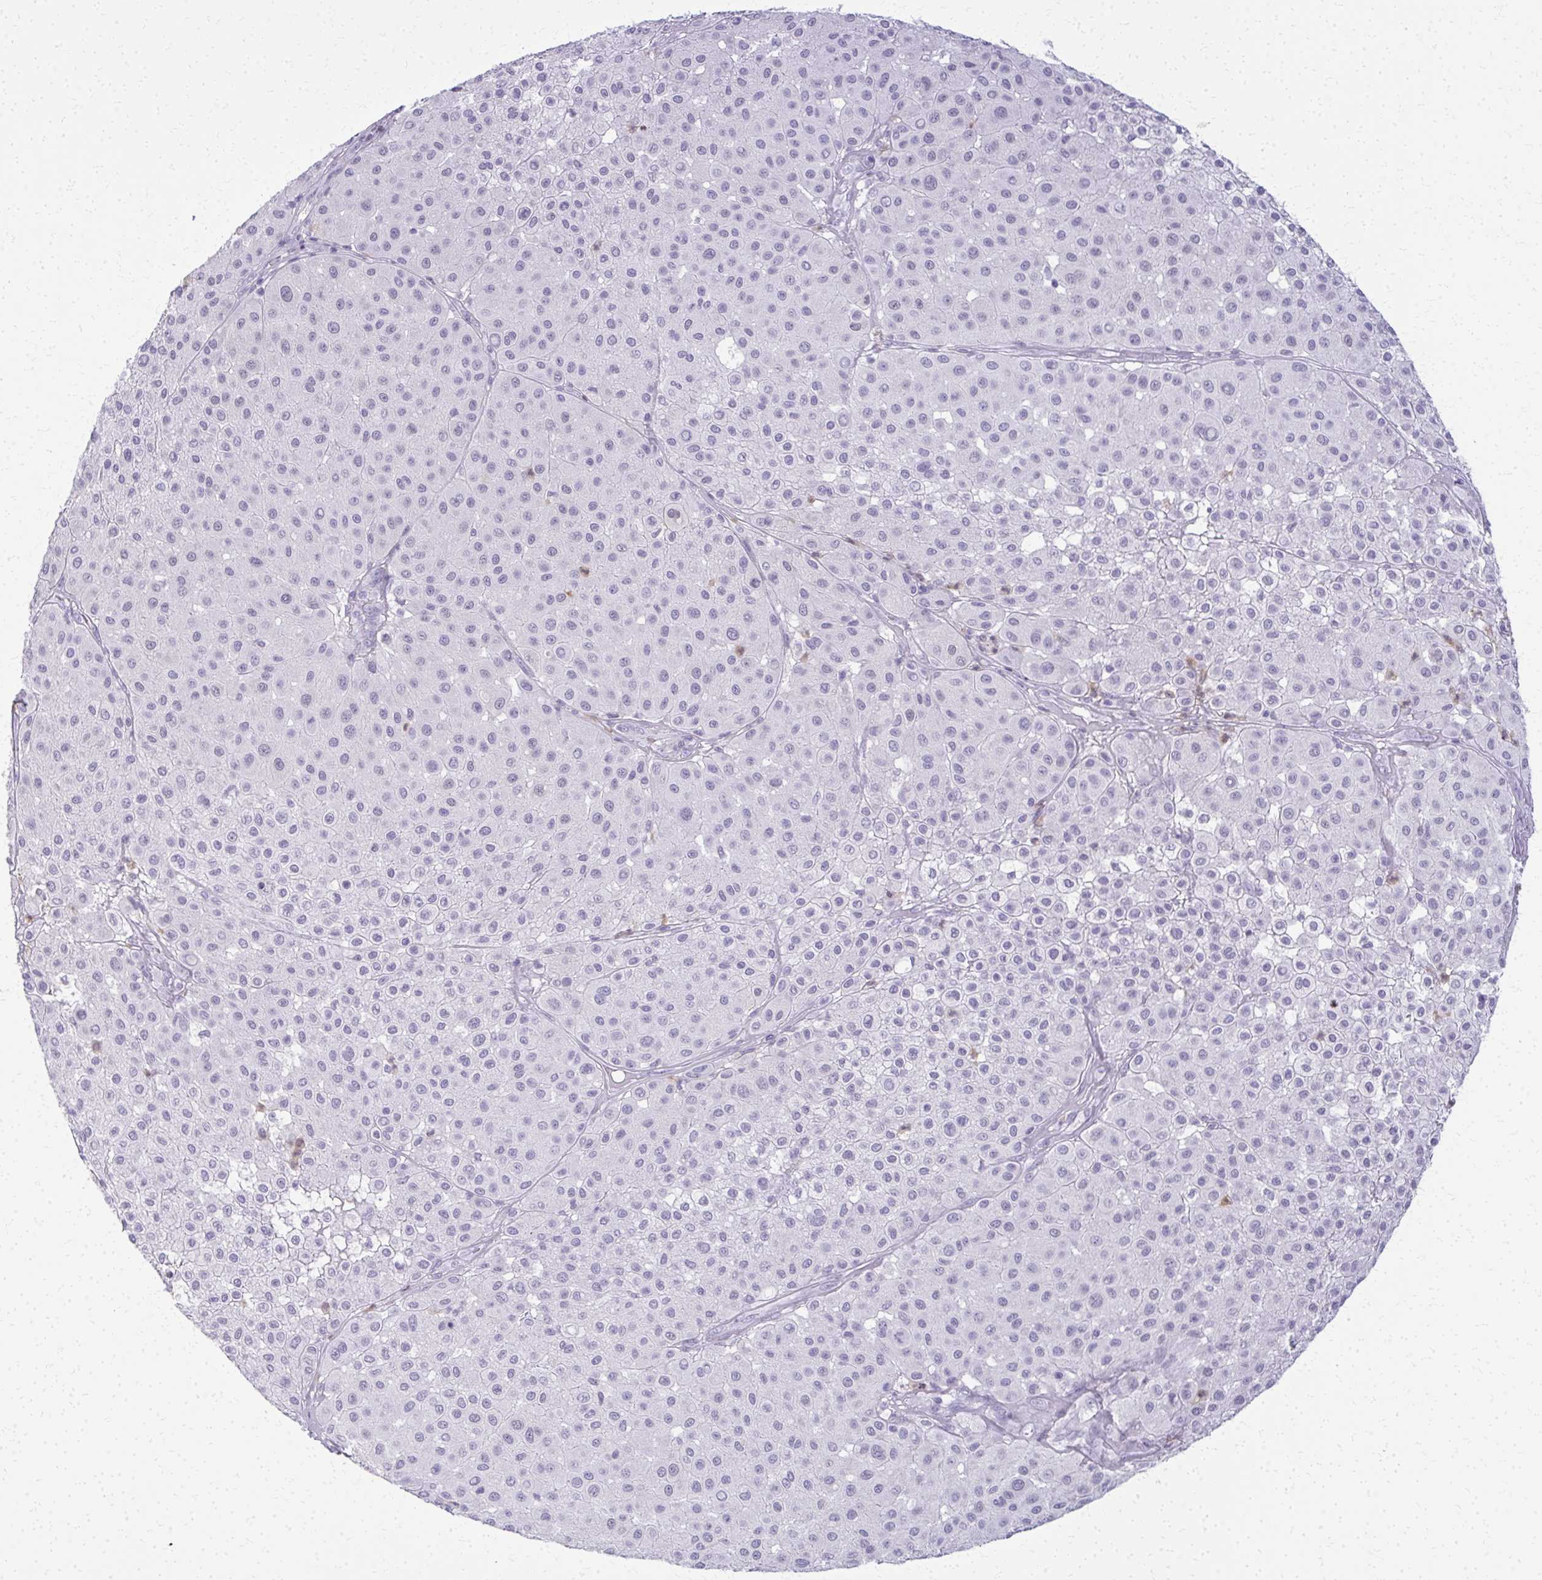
{"staining": {"intensity": "negative", "quantity": "none", "location": "none"}, "tissue": "melanoma", "cell_type": "Tumor cells", "image_type": "cancer", "snomed": [{"axis": "morphology", "description": "Malignant melanoma, Metastatic site"}, {"axis": "topography", "description": "Smooth muscle"}], "caption": "DAB immunohistochemical staining of melanoma exhibits no significant positivity in tumor cells.", "gene": "CA3", "patient": {"sex": "male", "age": 41}}